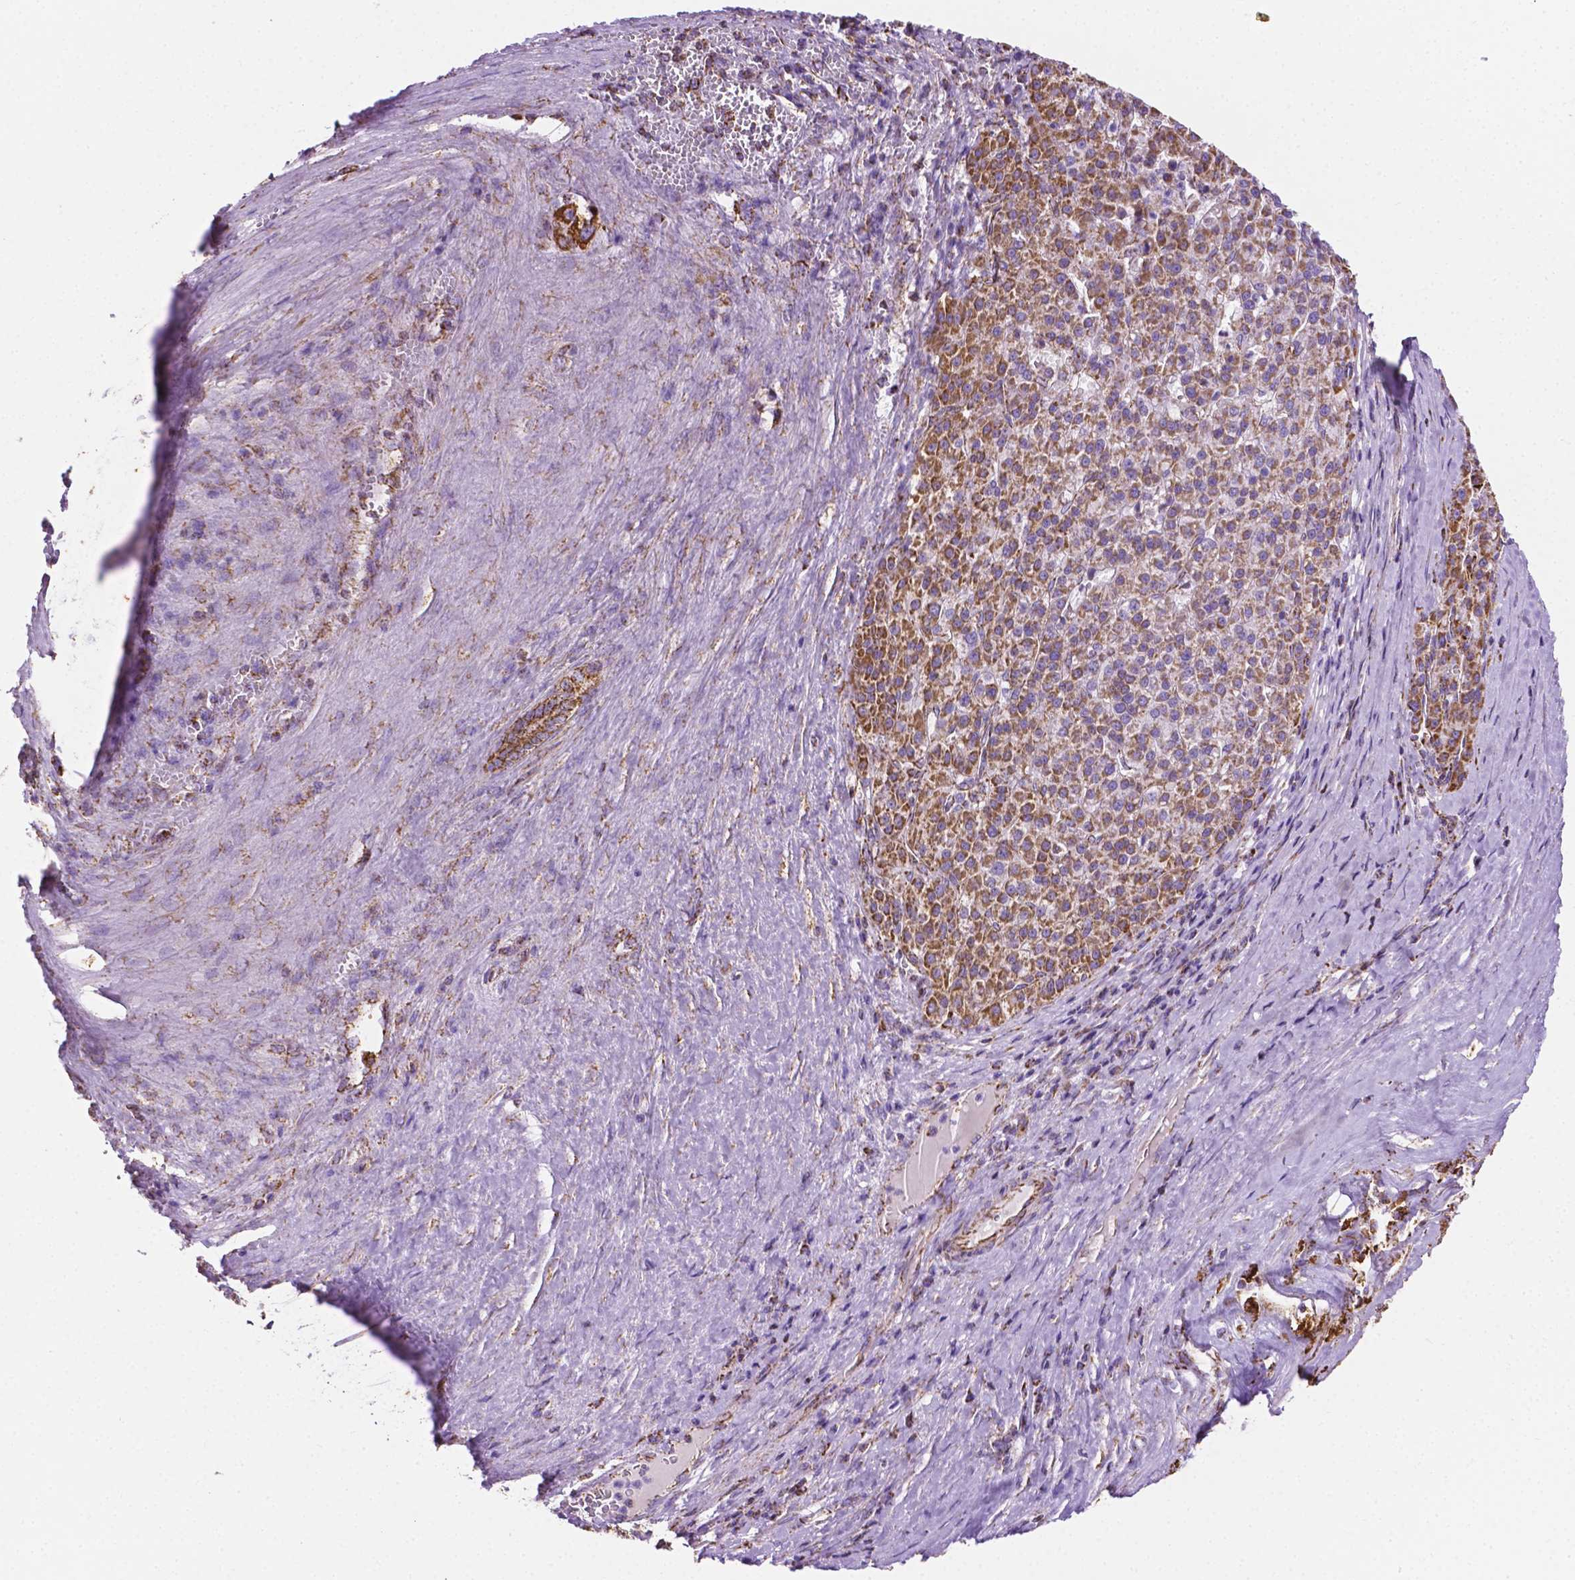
{"staining": {"intensity": "moderate", "quantity": ">75%", "location": "cytoplasmic/membranous"}, "tissue": "liver cancer", "cell_type": "Tumor cells", "image_type": "cancer", "snomed": [{"axis": "morphology", "description": "Carcinoma, Hepatocellular, NOS"}, {"axis": "topography", "description": "Liver"}], "caption": "Immunohistochemical staining of liver cancer reveals medium levels of moderate cytoplasmic/membranous positivity in about >75% of tumor cells.", "gene": "RMDN3", "patient": {"sex": "female", "age": 58}}